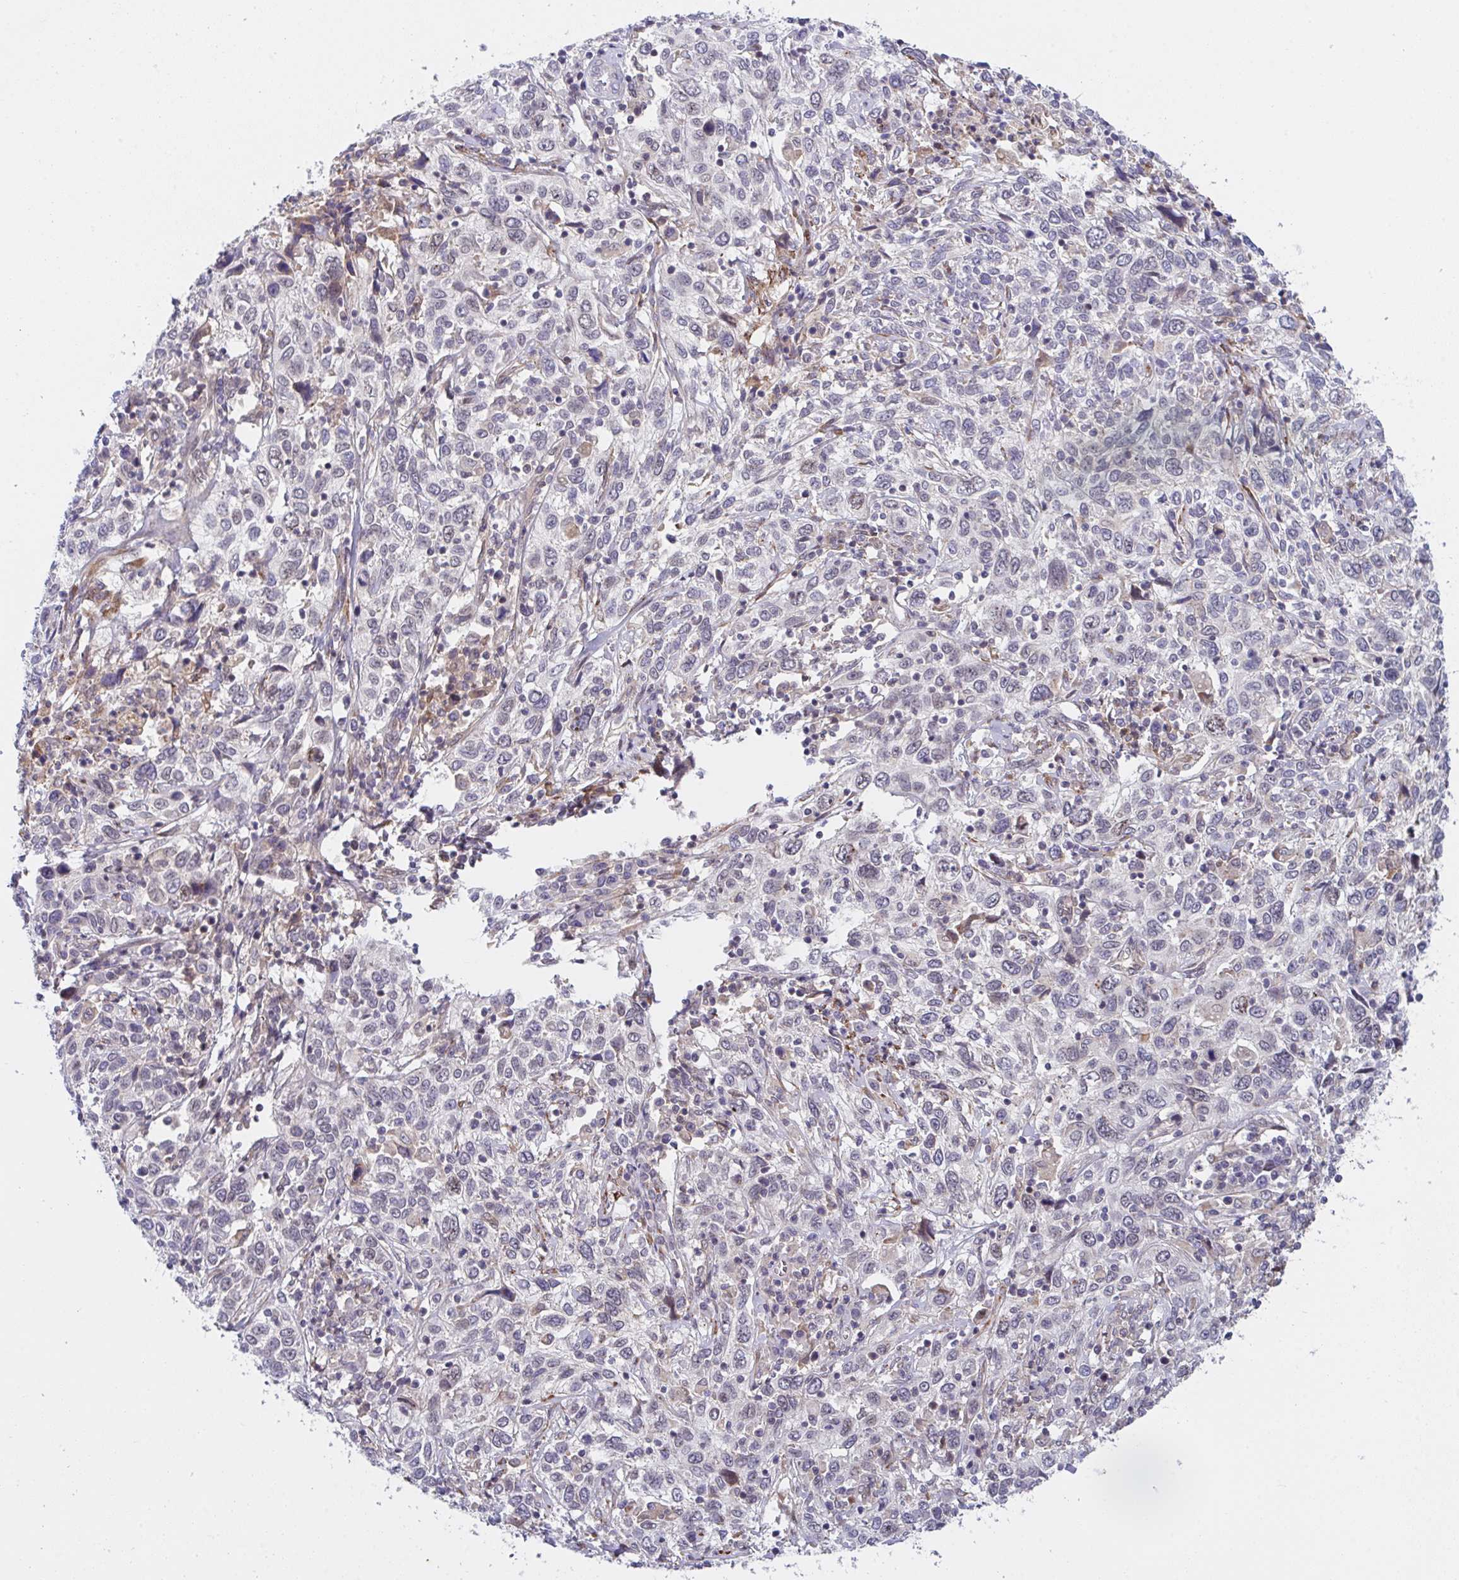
{"staining": {"intensity": "negative", "quantity": "none", "location": "none"}, "tissue": "cervical cancer", "cell_type": "Tumor cells", "image_type": "cancer", "snomed": [{"axis": "morphology", "description": "Squamous cell carcinoma, NOS"}, {"axis": "topography", "description": "Cervix"}], "caption": "Squamous cell carcinoma (cervical) stained for a protein using IHC demonstrates no expression tumor cells.", "gene": "RBM18", "patient": {"sex": "female", "age": 46}}